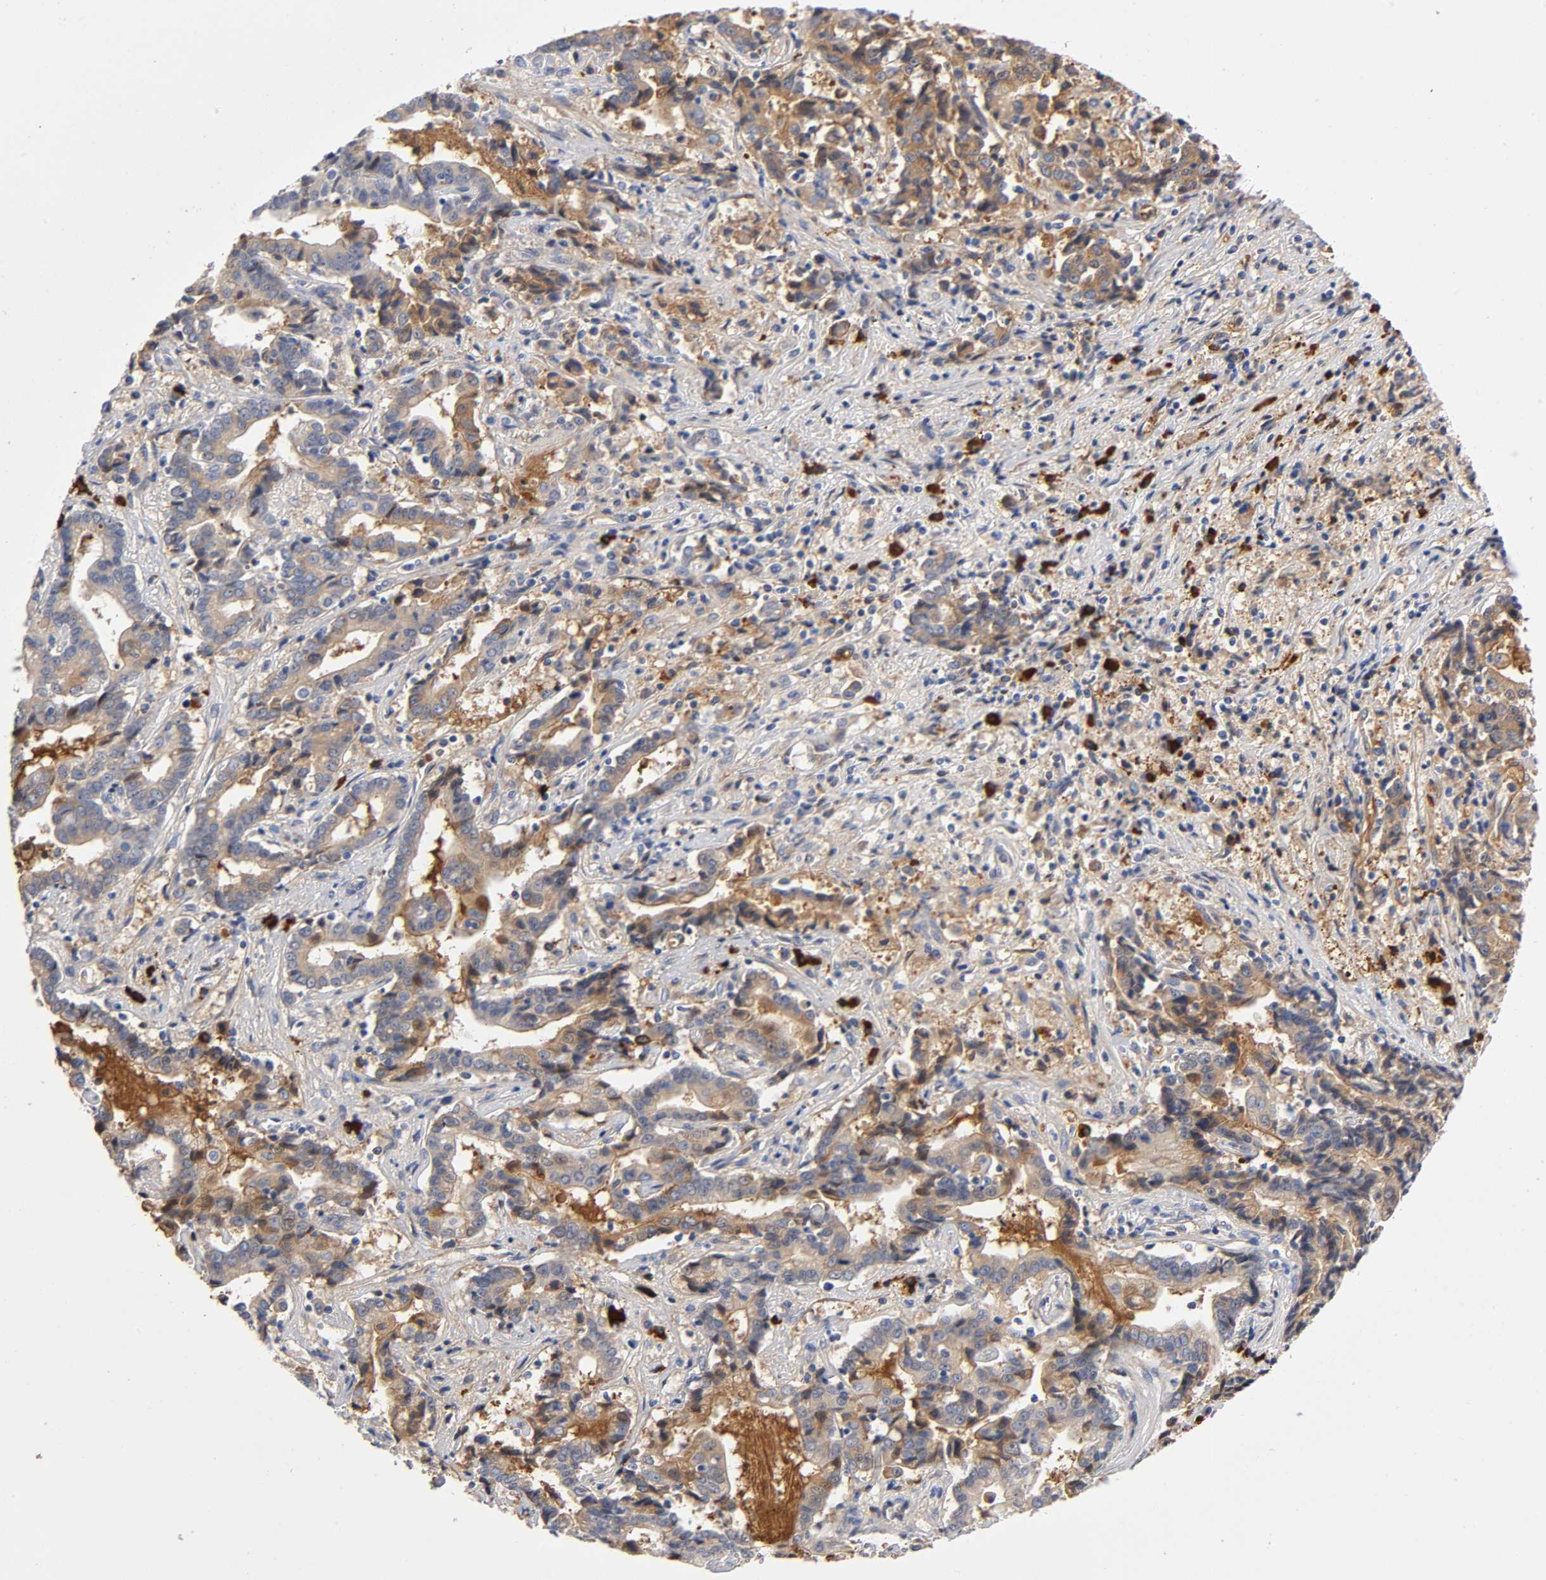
{"staining": {"intensity": "weak", "quantity": ">75%", "location": "cytoplasmic/membranous"}, "tissue": "liver cancer", "cell_type": "Tumor cells", "image_type": "cancer", "snomed": [{"axis": "morphology", "description": "Cholangiocarcinoma"}, {"axis": "topography", "description": "Liver"}], "caption": "Tumor cells demonstrate low levels of weak cytoplasmic/membranous expression in approximately >75% of cells in cholangiocarcinoma (liver).", "gene": "NOVA1", "patient": {"sex": "male", "age": 57}}